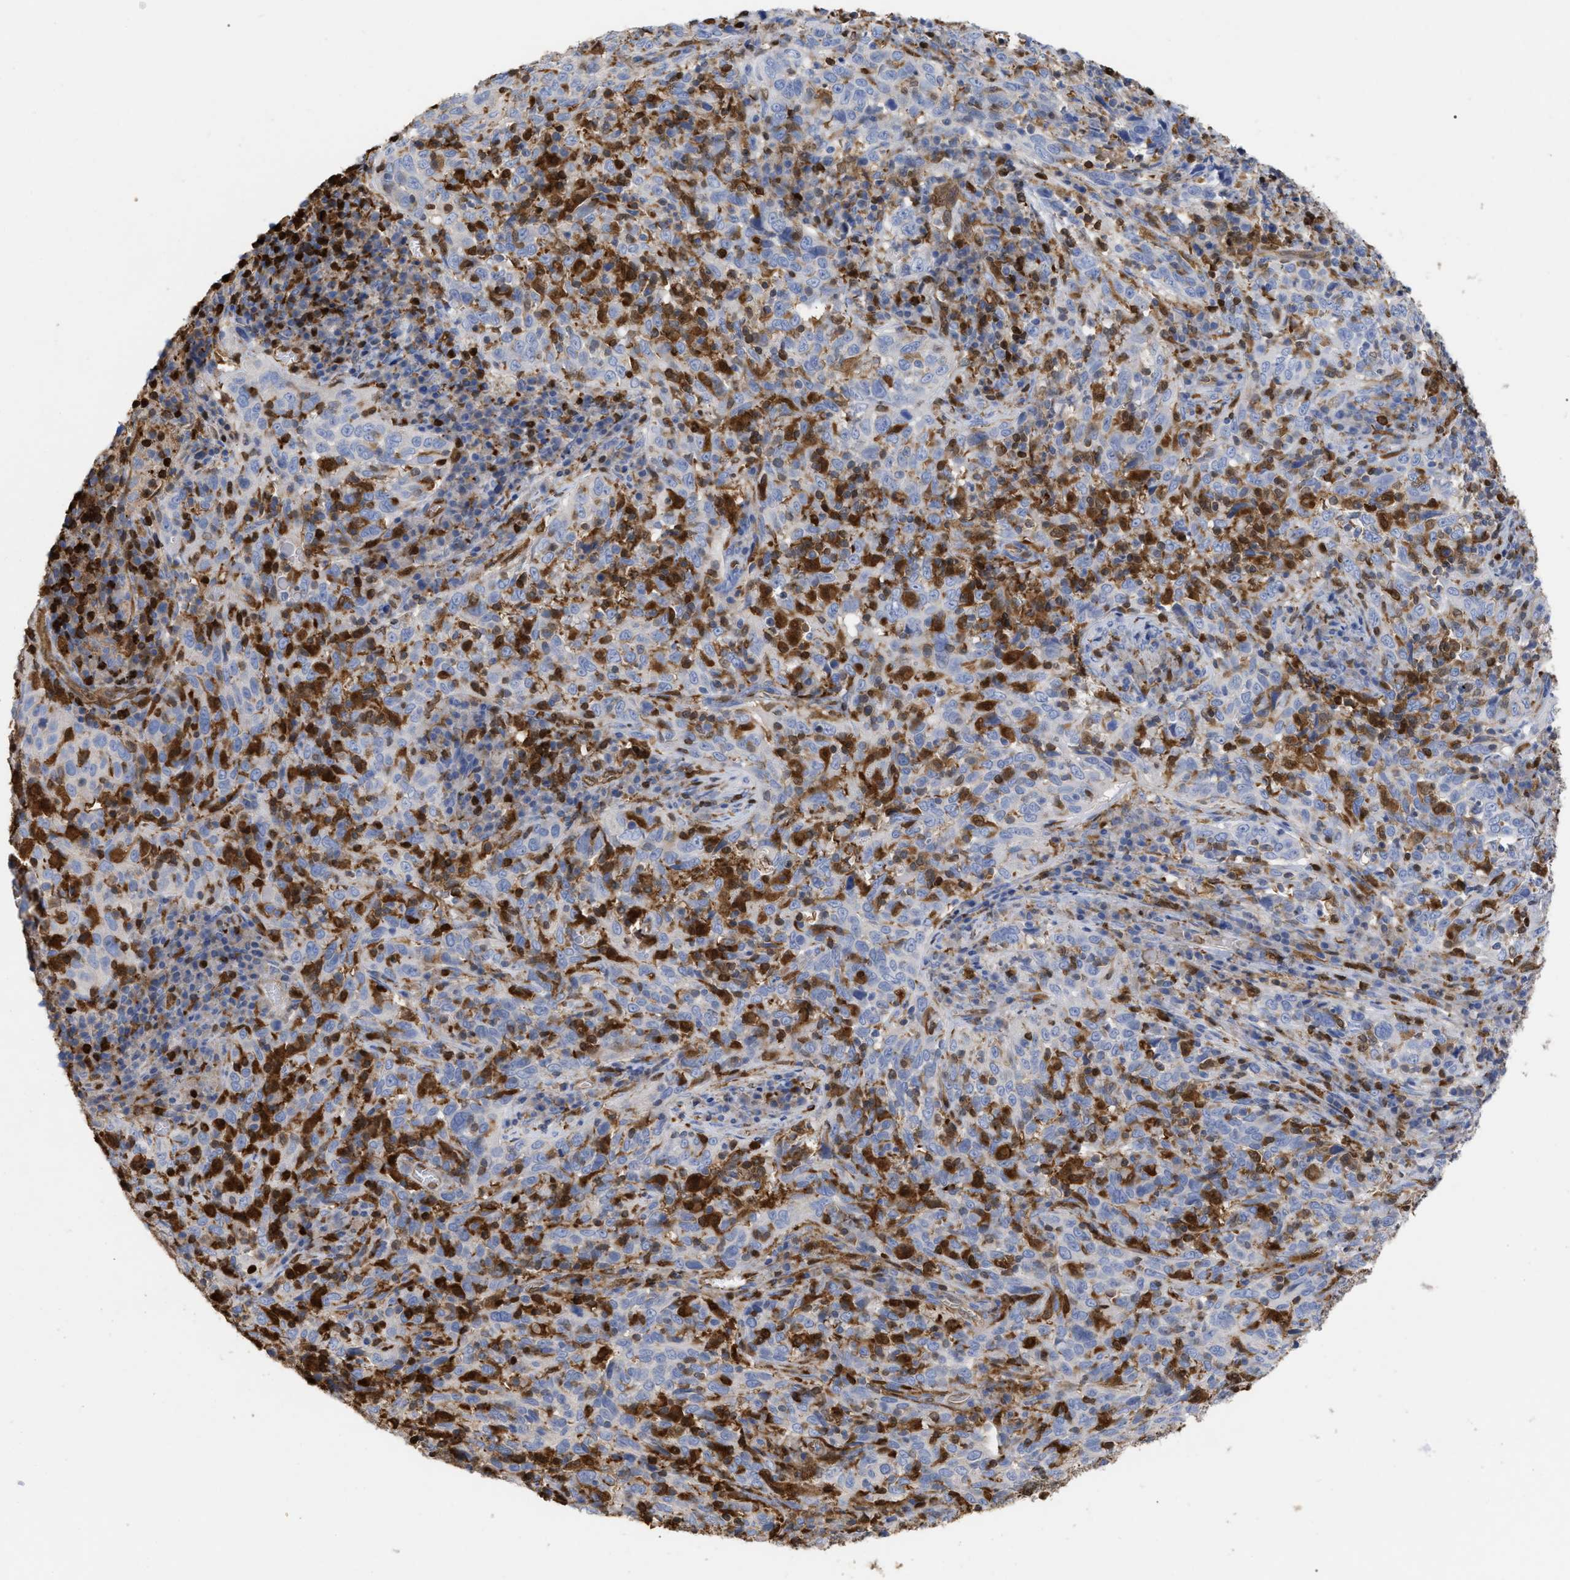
{"staining": {"intensity": "negative", "quantity": "none", "location": "none"}, "tissue": "cervical cancer", "cell_type": "Tumor cells", "image_type": "cancer", "snomed": [{"axis": "morphology", "description": "Squamous cell carcinoma, NOS"}, {"axis": "topography", "description": "Cervix"}], "caption": "DAB immunohistochemical staining of squamous cell carcinoma (cervical) displays no significant positivity in tumor cells.", "gene": "GIMAP4", "patient": {"sex": "female", "age": 46}}